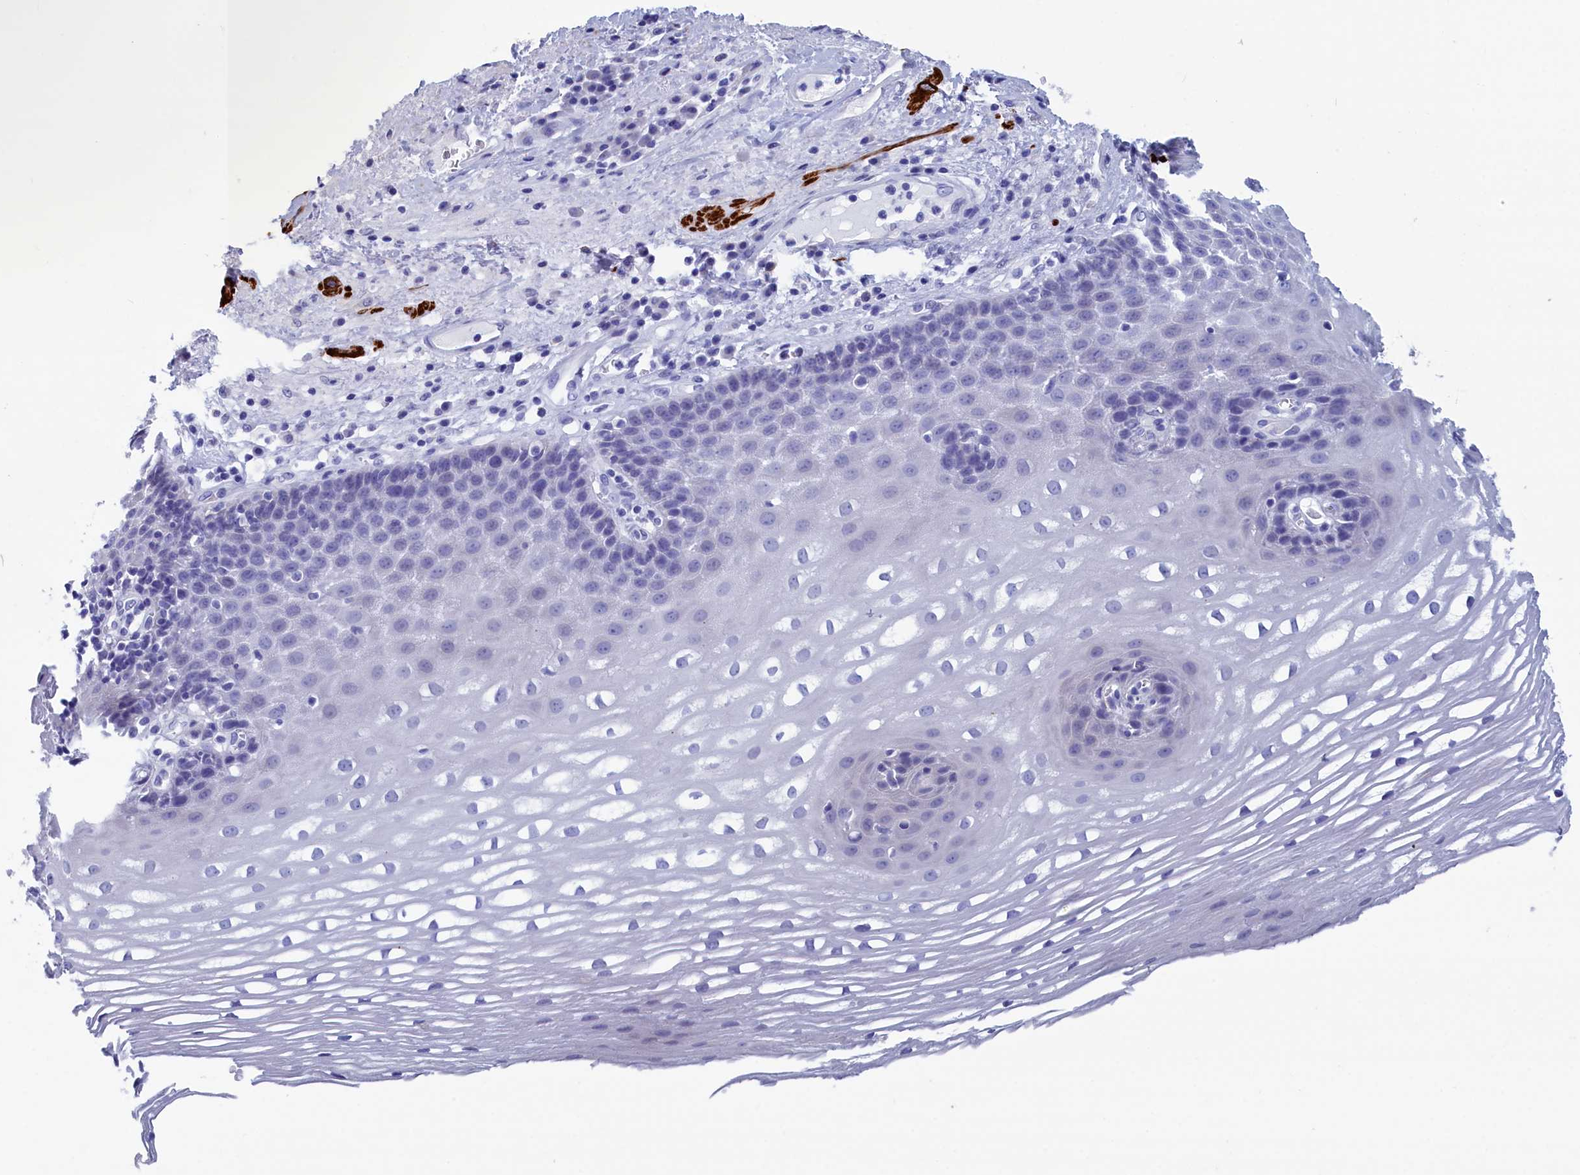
{"staining": {"intensity": "negative", "quantity": "none", "location": "none"}, "tissue": "esophagus", "cell_type": "Squamous epithelial cells", "image_type": "normal", "snomed": [{"axis": "morphology", "description": "Normal tissue, NOS"}, {"axis": "topography", "description": "Esophagus"}], "caption": "DAB (3,3'-diaminobenzidine) immunohistochemical staining of normal esophagus displays no significant staining in squamous epithelial cells. (DAB immunohistochemistry (IHC) visualized using brightfield microscopy, high magnification).", "gene": "WDR83", "patient": {"sex": "male", "age": 62}}